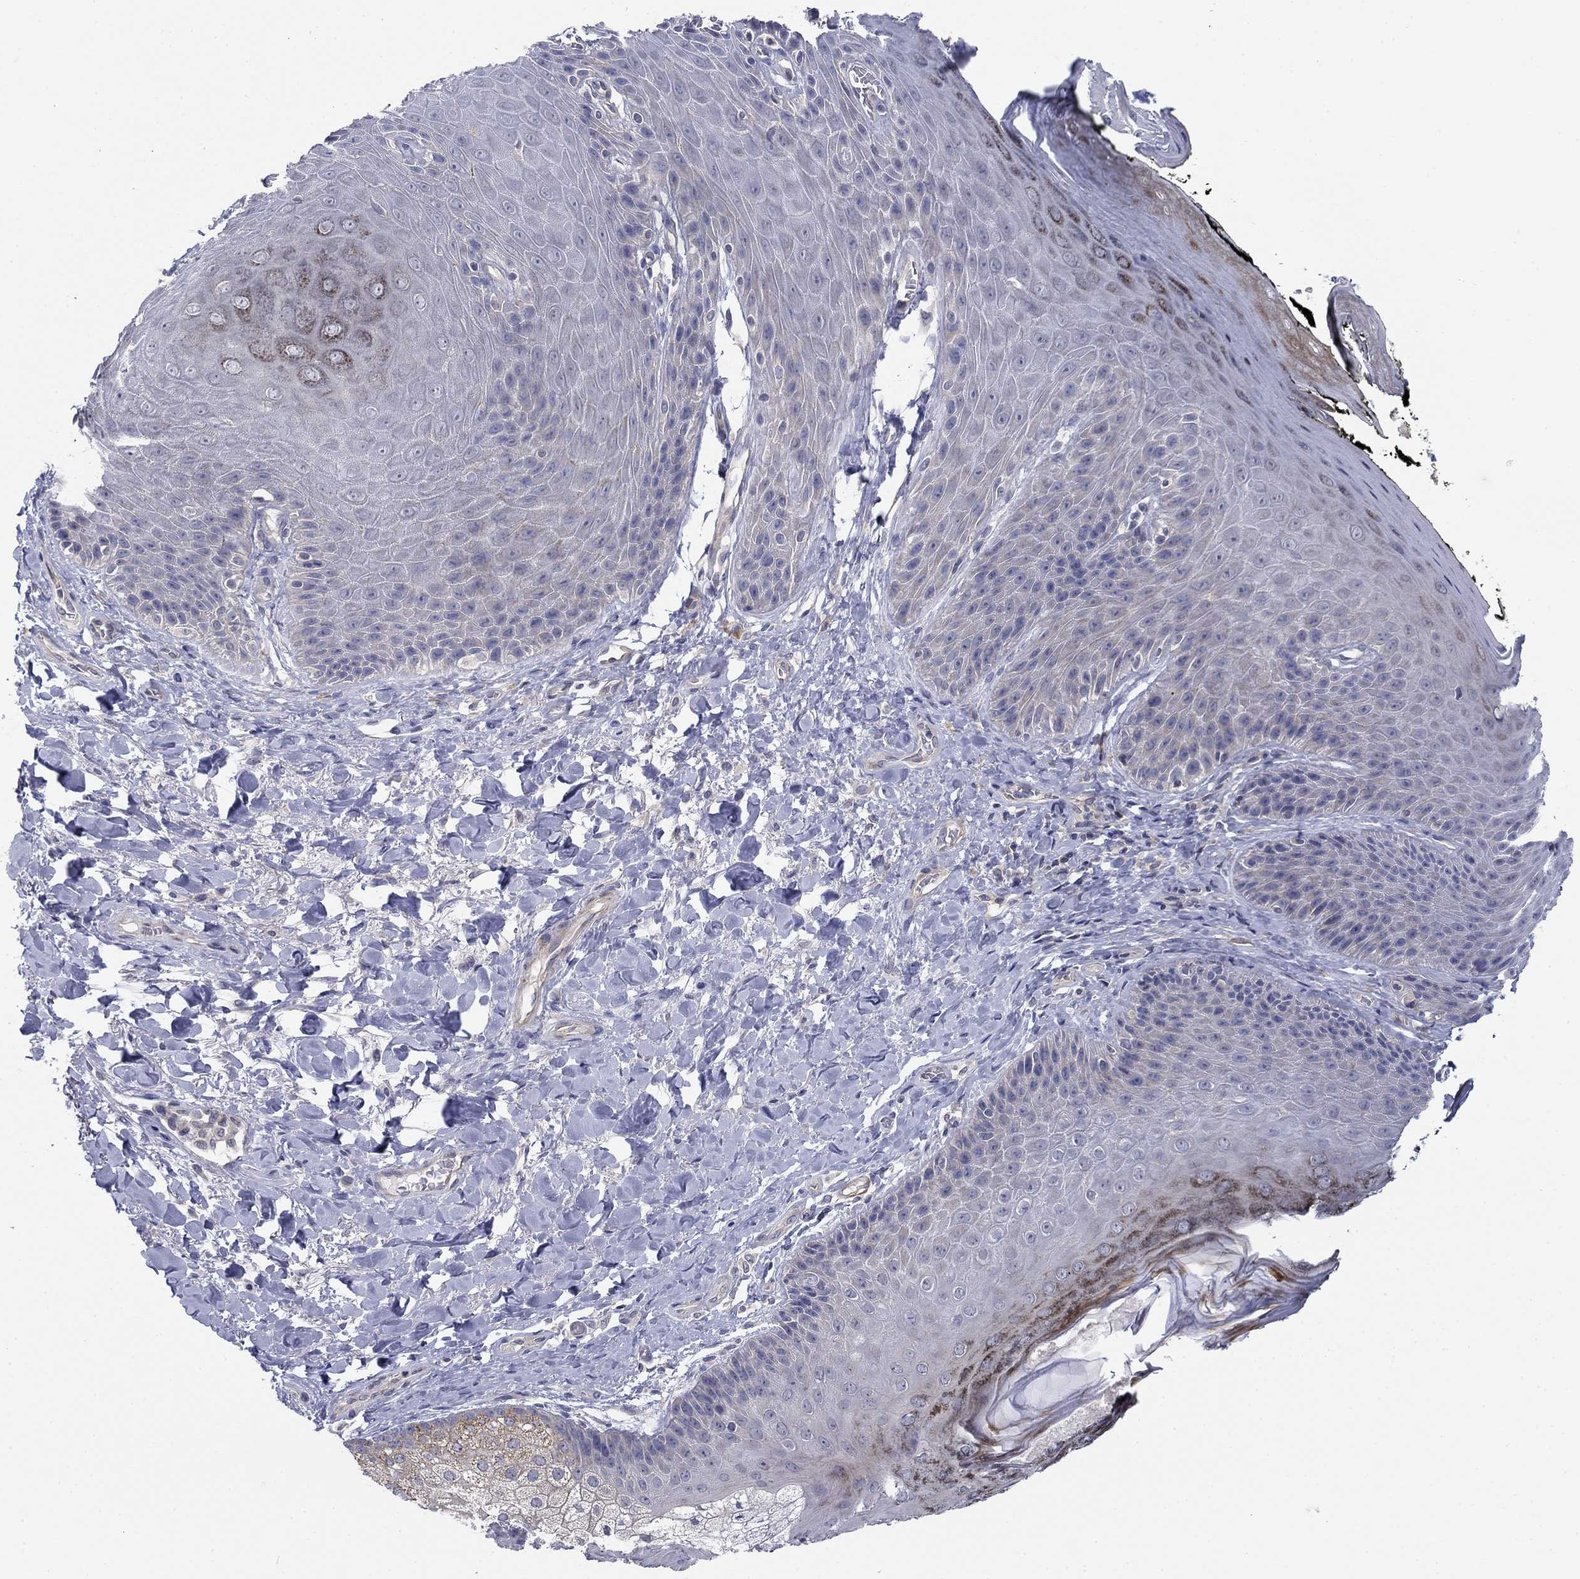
{"staining": {"intensity": "negative", "quantity": "none", "location": "none"}, "tissue": "skin", "cell_type": "Epidermal cells", "image_type": "normal", "snomed": [{"axis": "morphology", "description": "Normal tissue, NOS"}, {"axis": "topography", "description": "Anal"}, {"axis": "topography", "description": "Peripheral nerve tissue"}], "caption": "Immunohistochemistry micrograph of normal skin: human skin stained with DAB reveals no significant protein staining in epidermal cells.", "gene": "GRK7", "patient": {"sex": "male", "age": 53}}